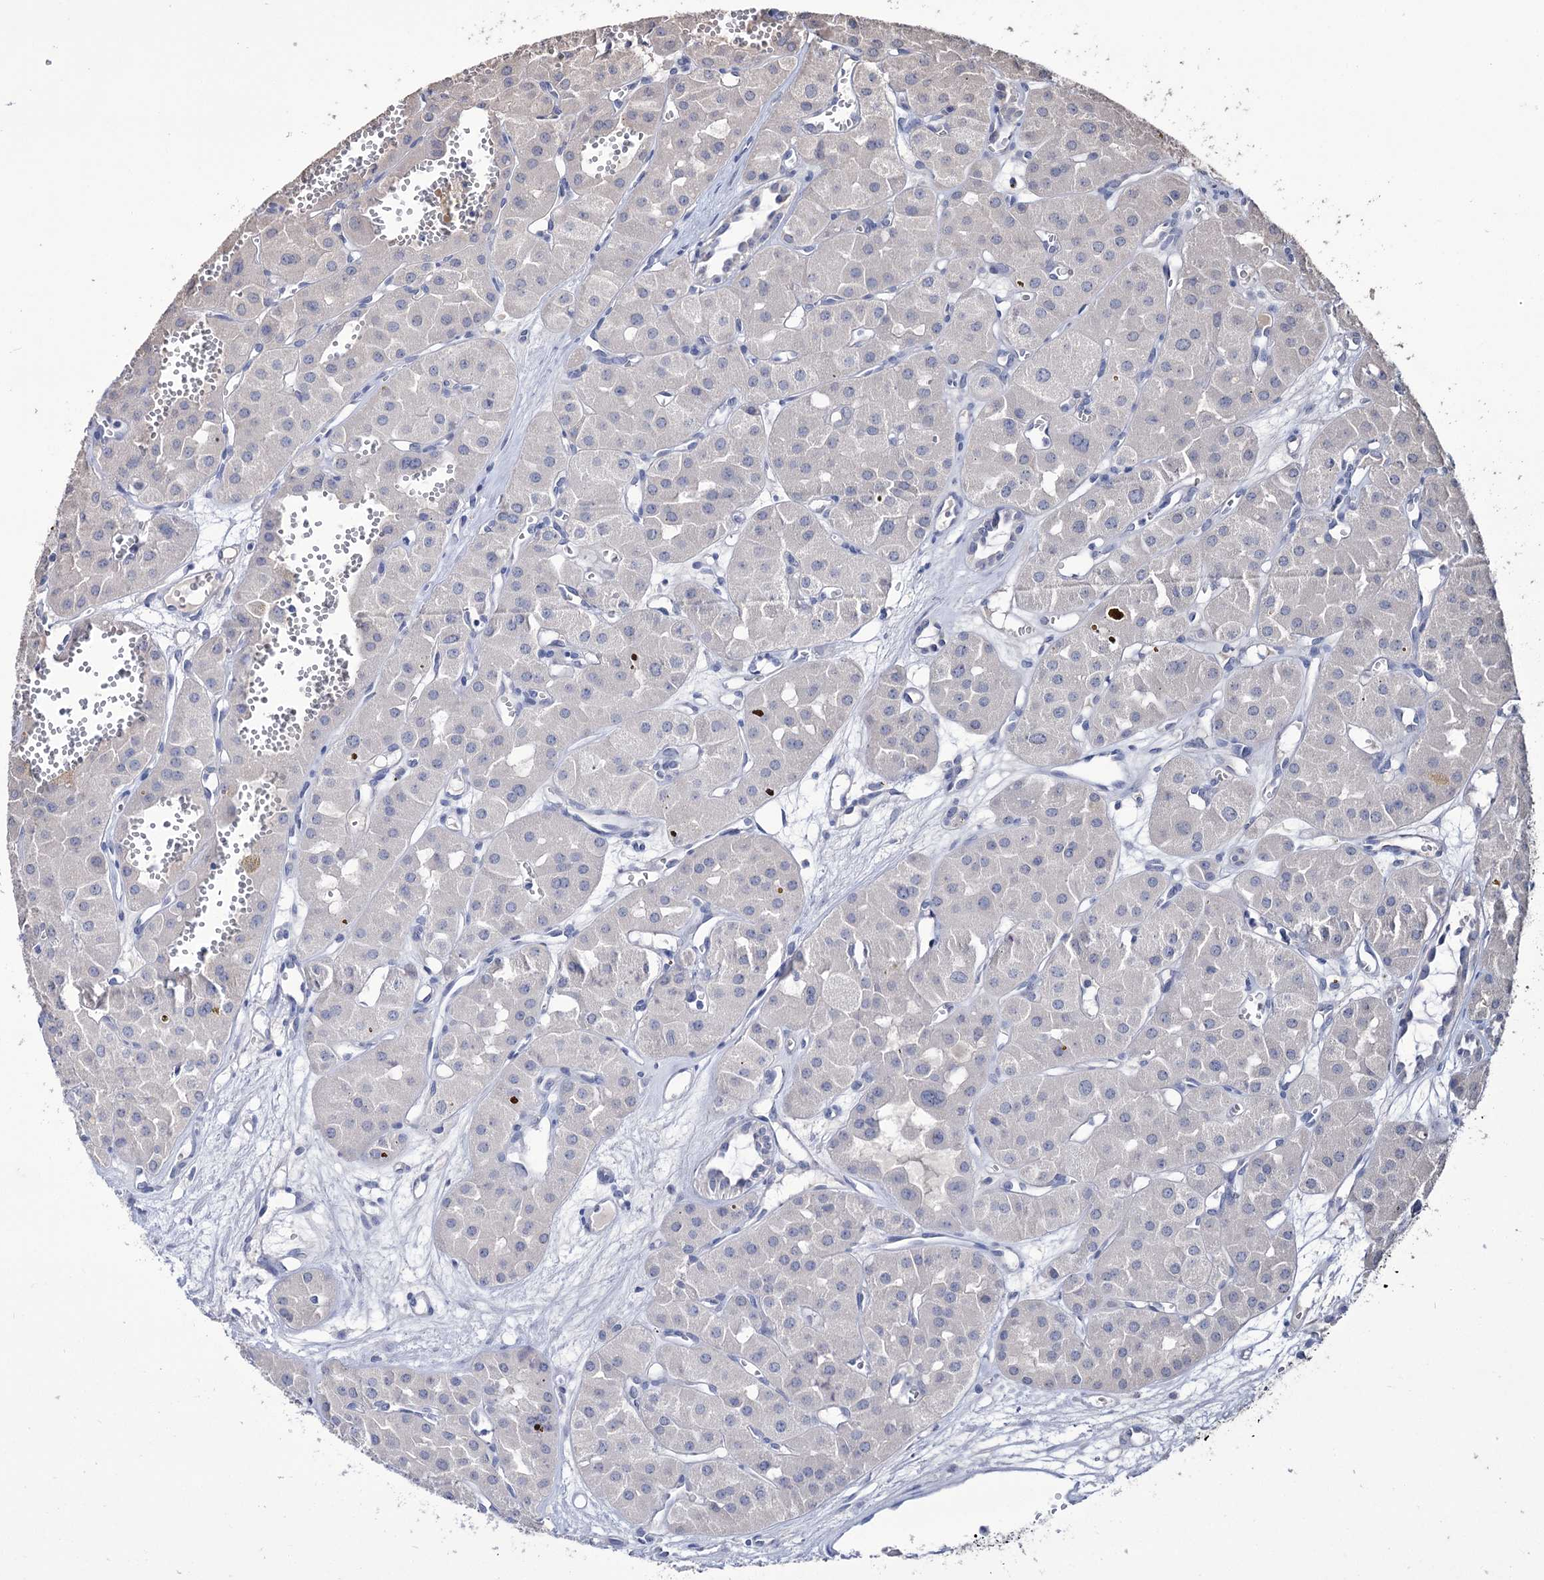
{"staining": {"intensity": "negative", "quantity": "none", "location": "none"}, "tissue": "renal cancer", "cell_type": "Tumor cells", "image_type": "cancer", "snomed": [{"axis": "morphology", "description": "Carcinoma, NOS"}, {"axis": "topography", "description": "Kidney"}], "caption": "A high-resolution histopathology image shows immunohistochemistry (IHC) staining of renal cancer, which displays no significant expression in tumor cells.", "gene": "EPB41L5", "patient": {"sex": "female", "age": 75}}